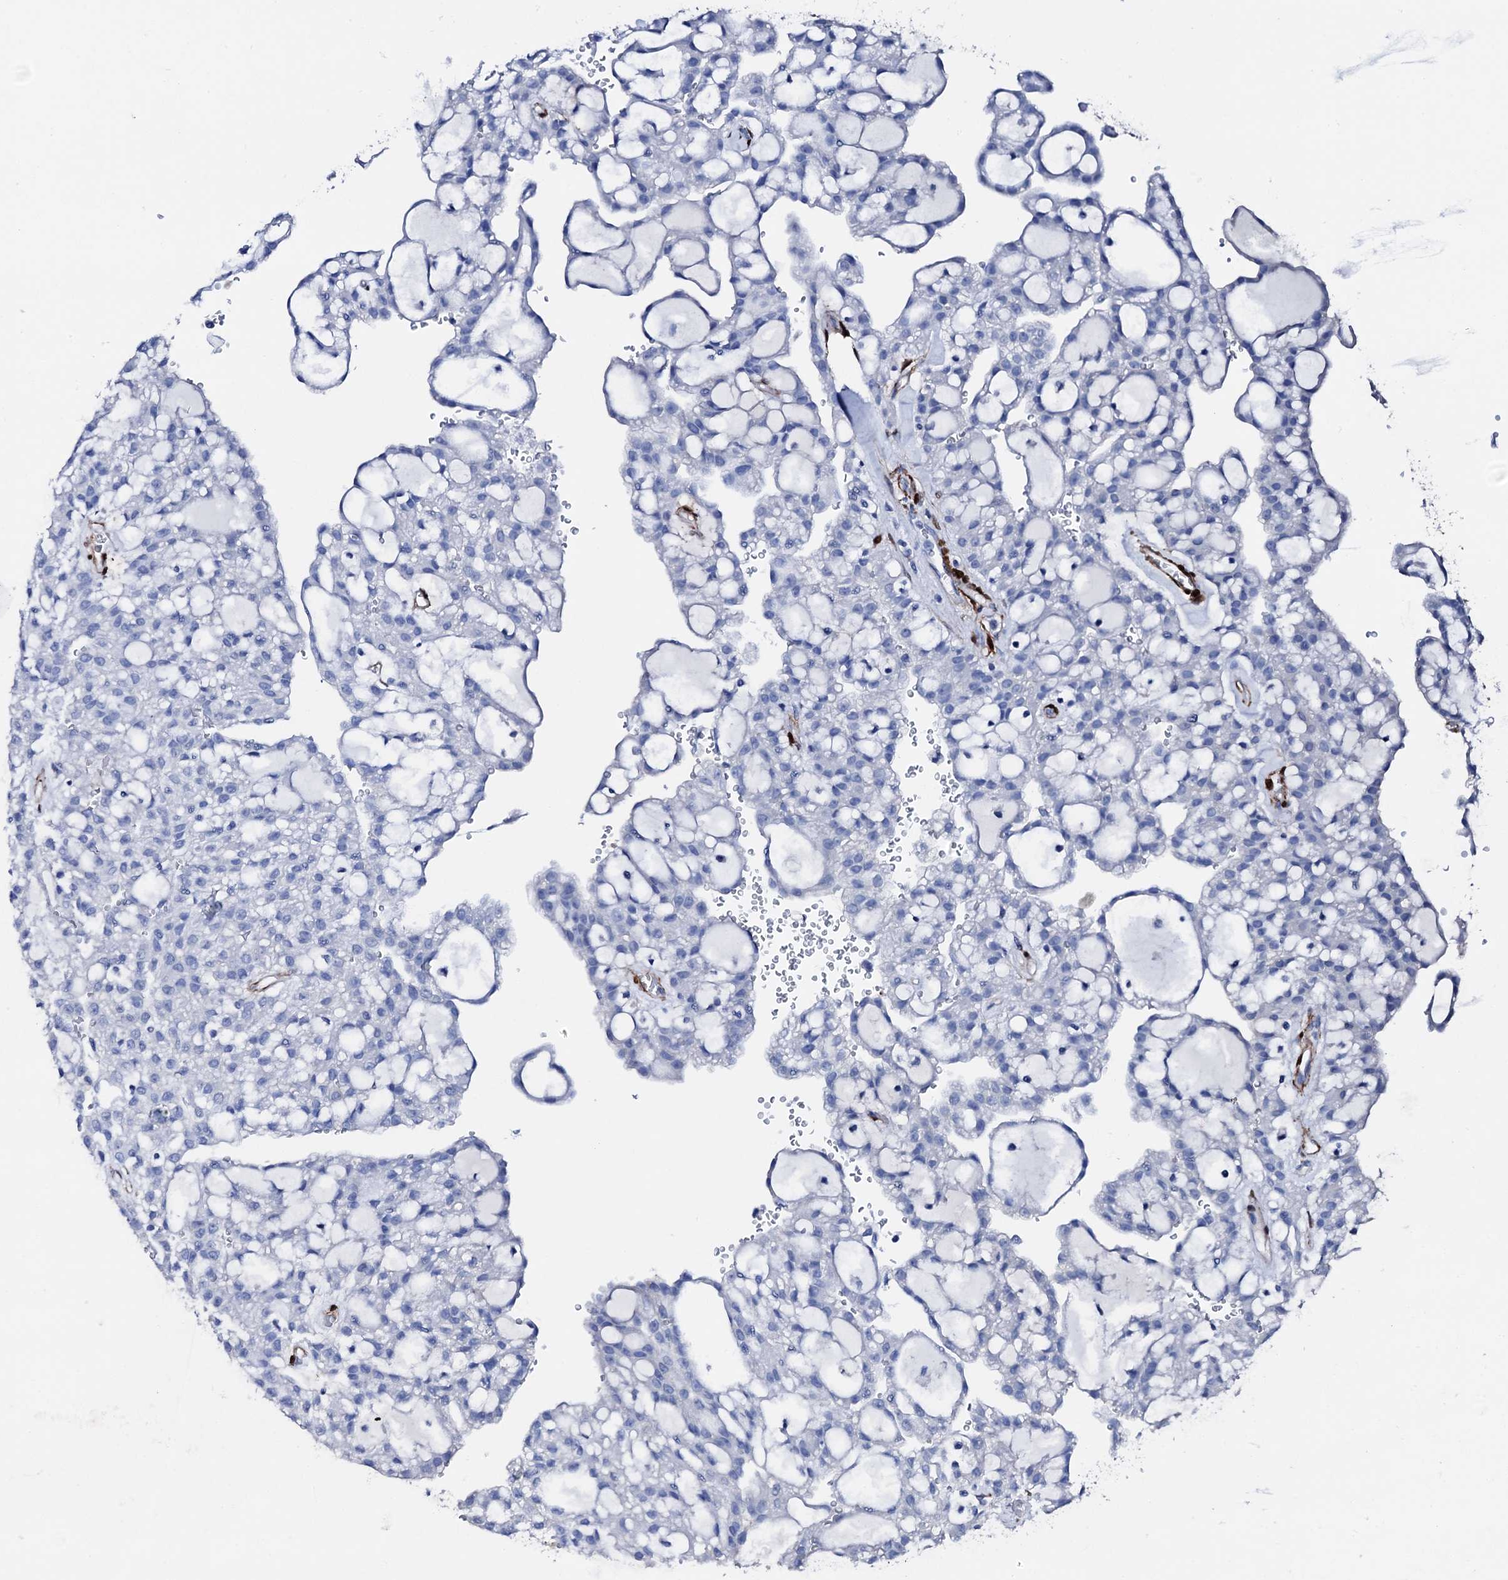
{"staining": {"intensity": "negative", "quantity": "none", "location": "none"}, "tissue": "renal cancer", "cell_type": "Tumor cells", "image_type": "cancer", "snomed": [{"axis": "morphology", "description": "Adenocarcinoma, NOS"}, {"axis": "topography", "description": "Kidney"}], "caption": "The photomicrograph demonstrates no staining of tumor cells in renal cancer (adenocarcinoma).", "gene": "NRIP2", "patient": {"sex": "male", "age": 63}}